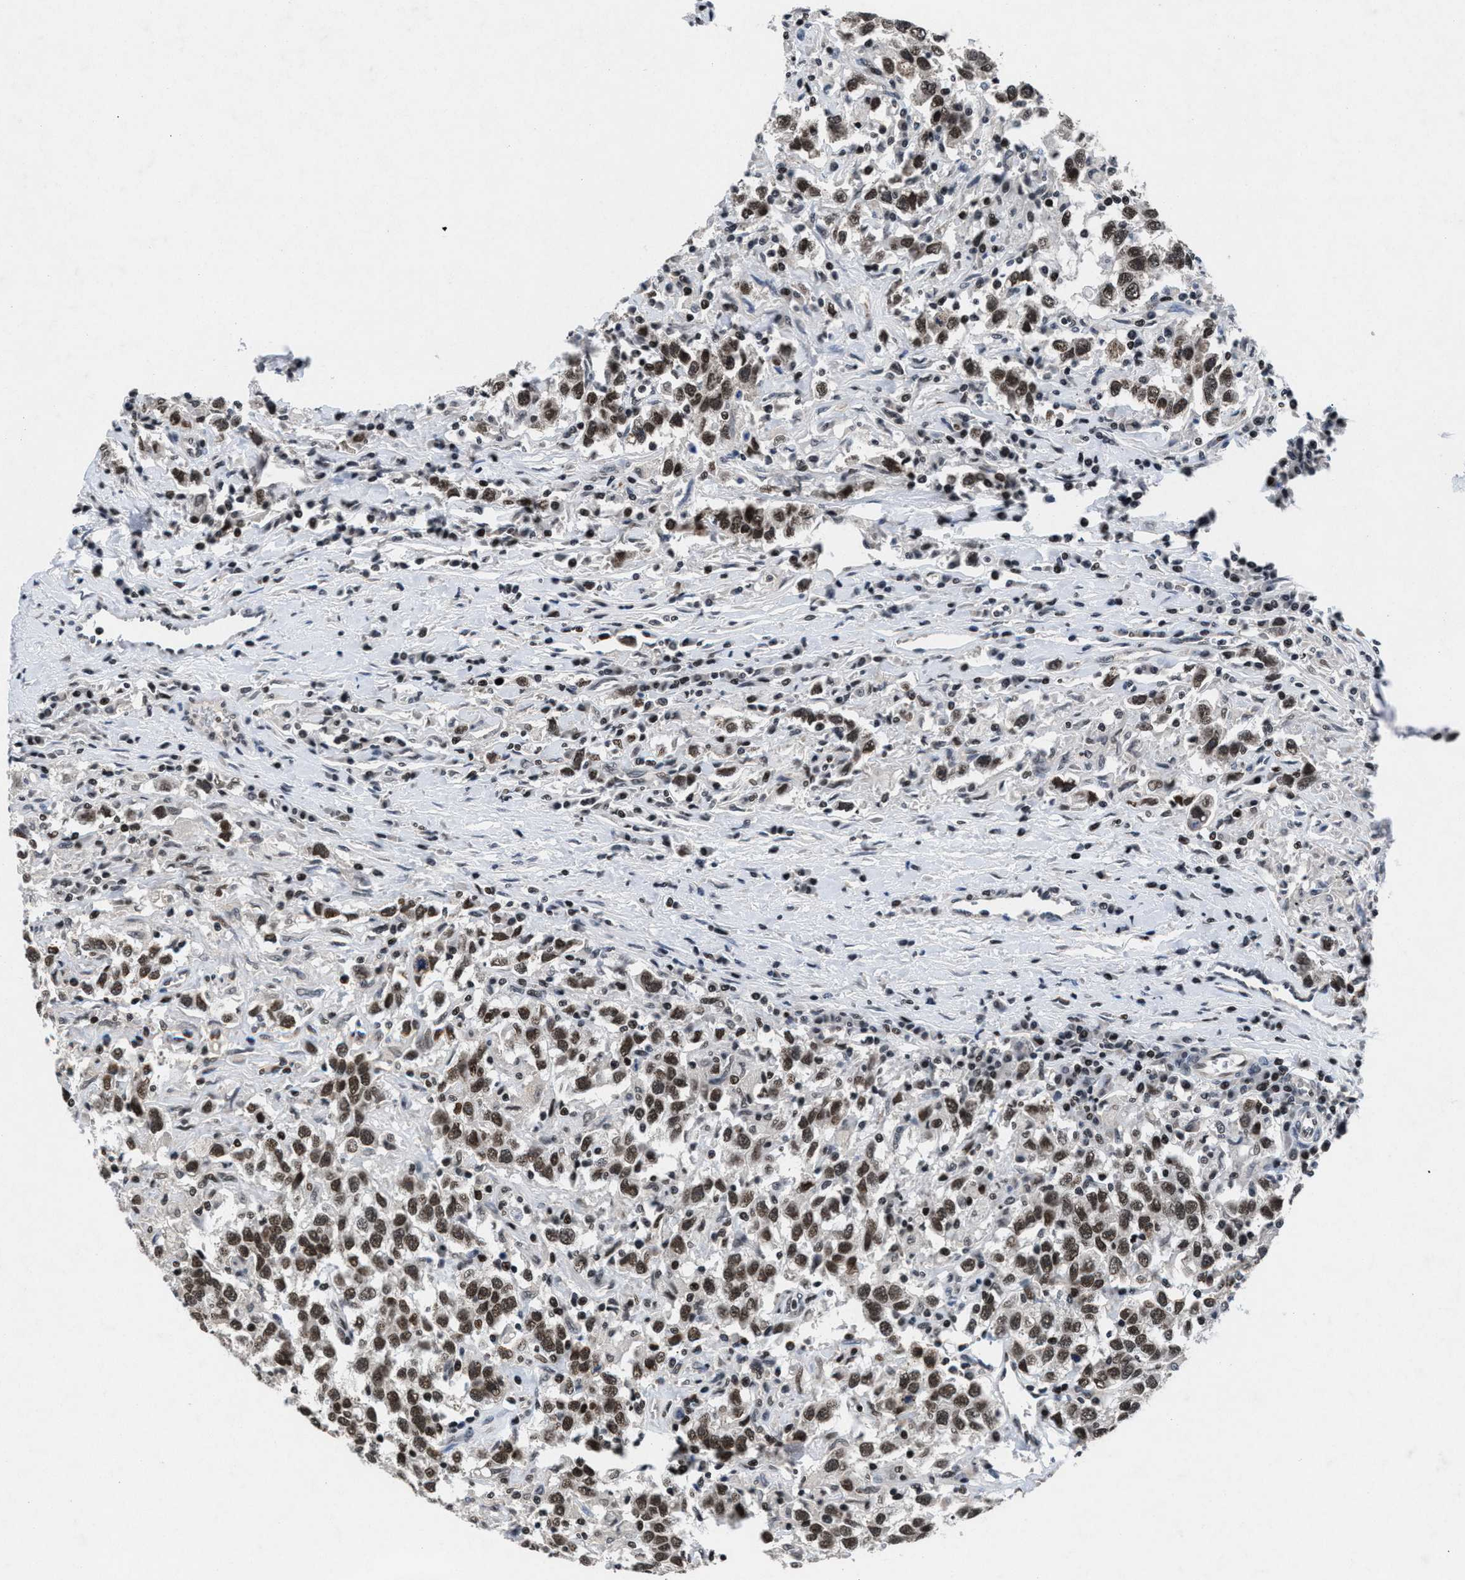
{"staining": {"intensity": "moderate", "quantity": ">75%", "location": "nuclear"}, "tissue": "testis cancer", "cell_type": "Tumor cells", "image_type": "cancer", "snomed": [{"axis": "morphology", "description": "Seminoma, NOS"}, {"axis": "topography", "description": "Testis"}], "caption": "Protein expression analysis of human seminoma (testis) reveals moderate nuclear expression in approximately >75% of tumor cells.", "gene": "WDR81", "patient": {"sex": "male", "age": 41}}